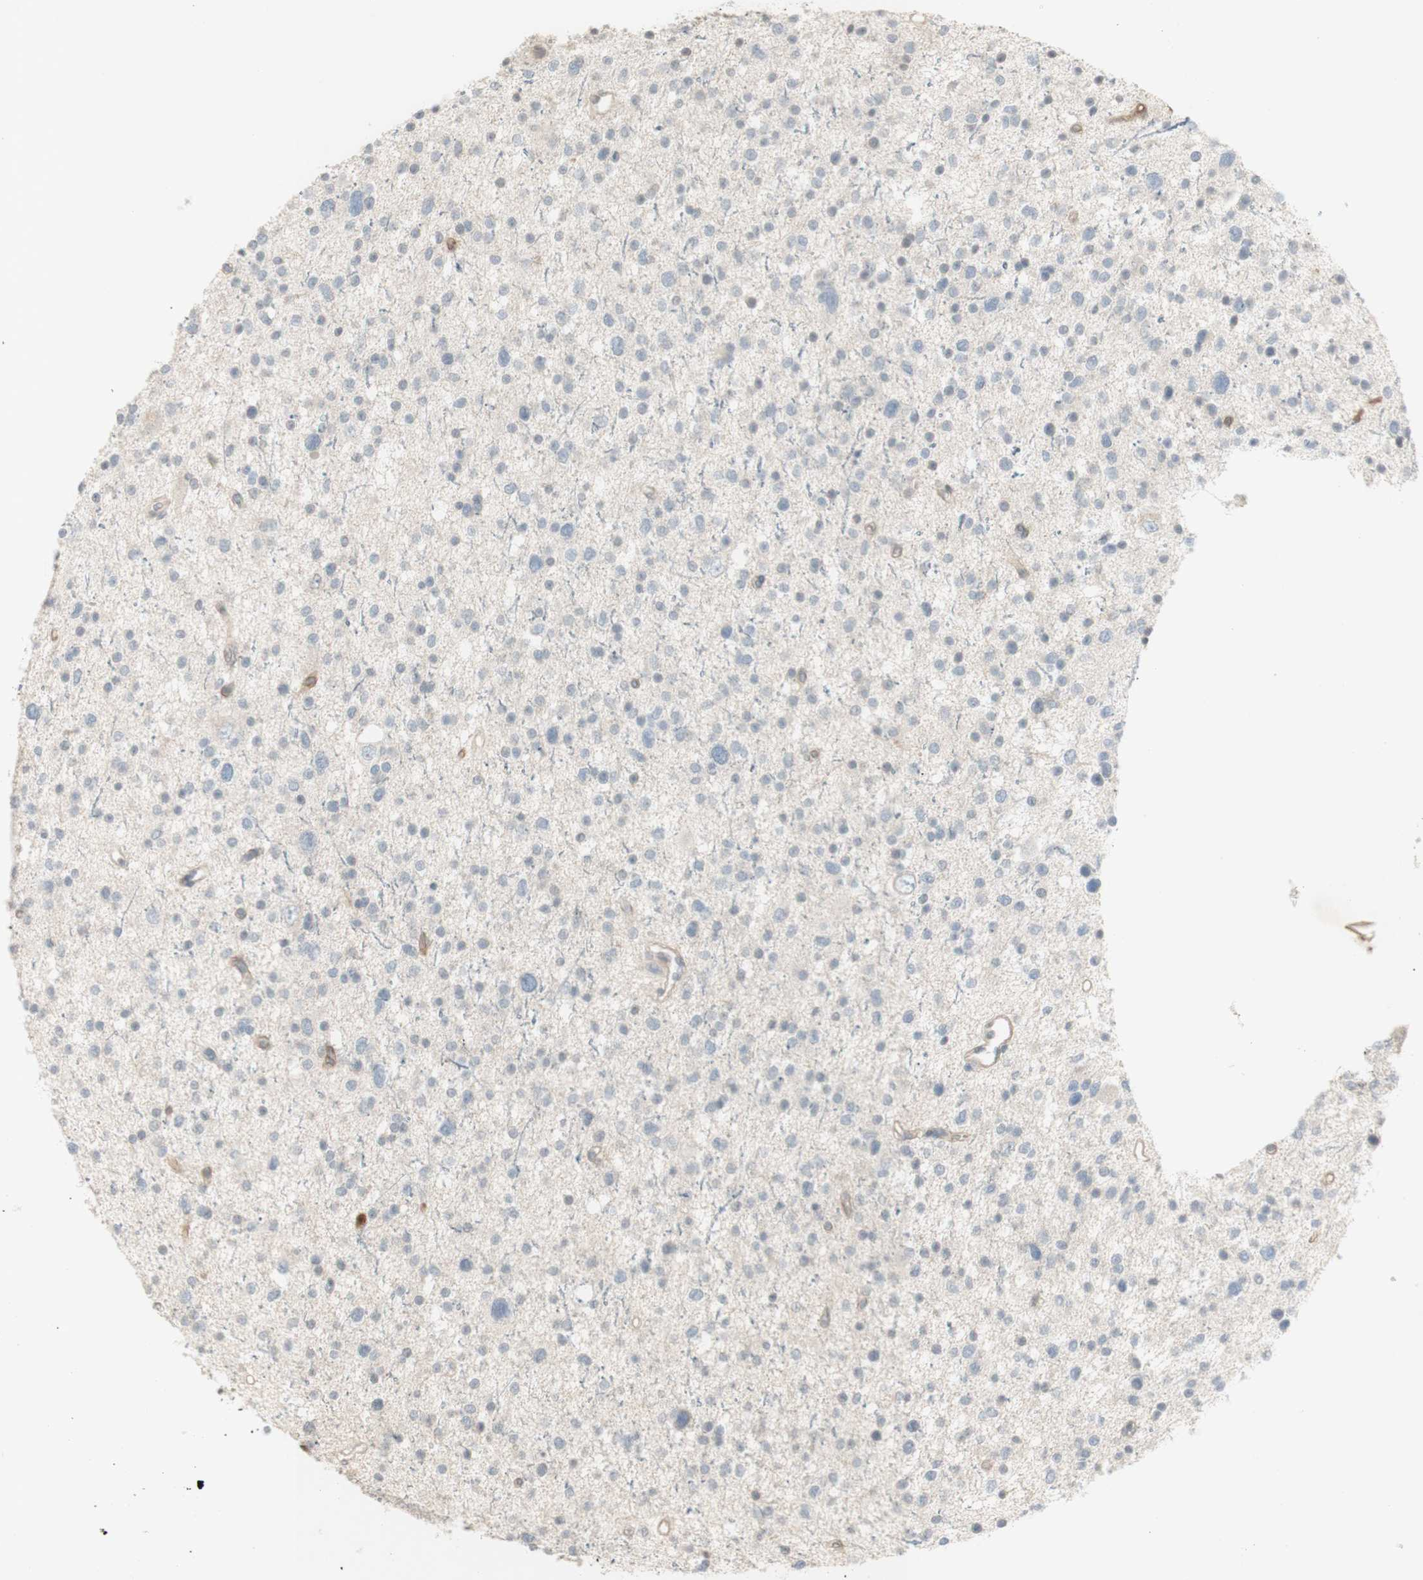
{"staining": {"intensity": "negative", "quantity": "none", "location": "none"}, "tissue": "glioma", "cell_type": "Tumor cells", "image_type": "cancer", "snomed": [{"axis": "morphology", "description": "Glioma, malignant, Low grade"}, {"axis": "topography", "description": "Brain"}], "caption": "Immunohistochemistry (IHC) histopathology image of malignant low-grade glioma stained for a protein (brown), which demonstrates no expression in tumor cells. (Stains: DAB IHC with hematoxylin counter stain, Microscopy: brightfield microscopy at high magnification).", "gene": "NID1", "patient": {"sex": "female", "age": 37}}